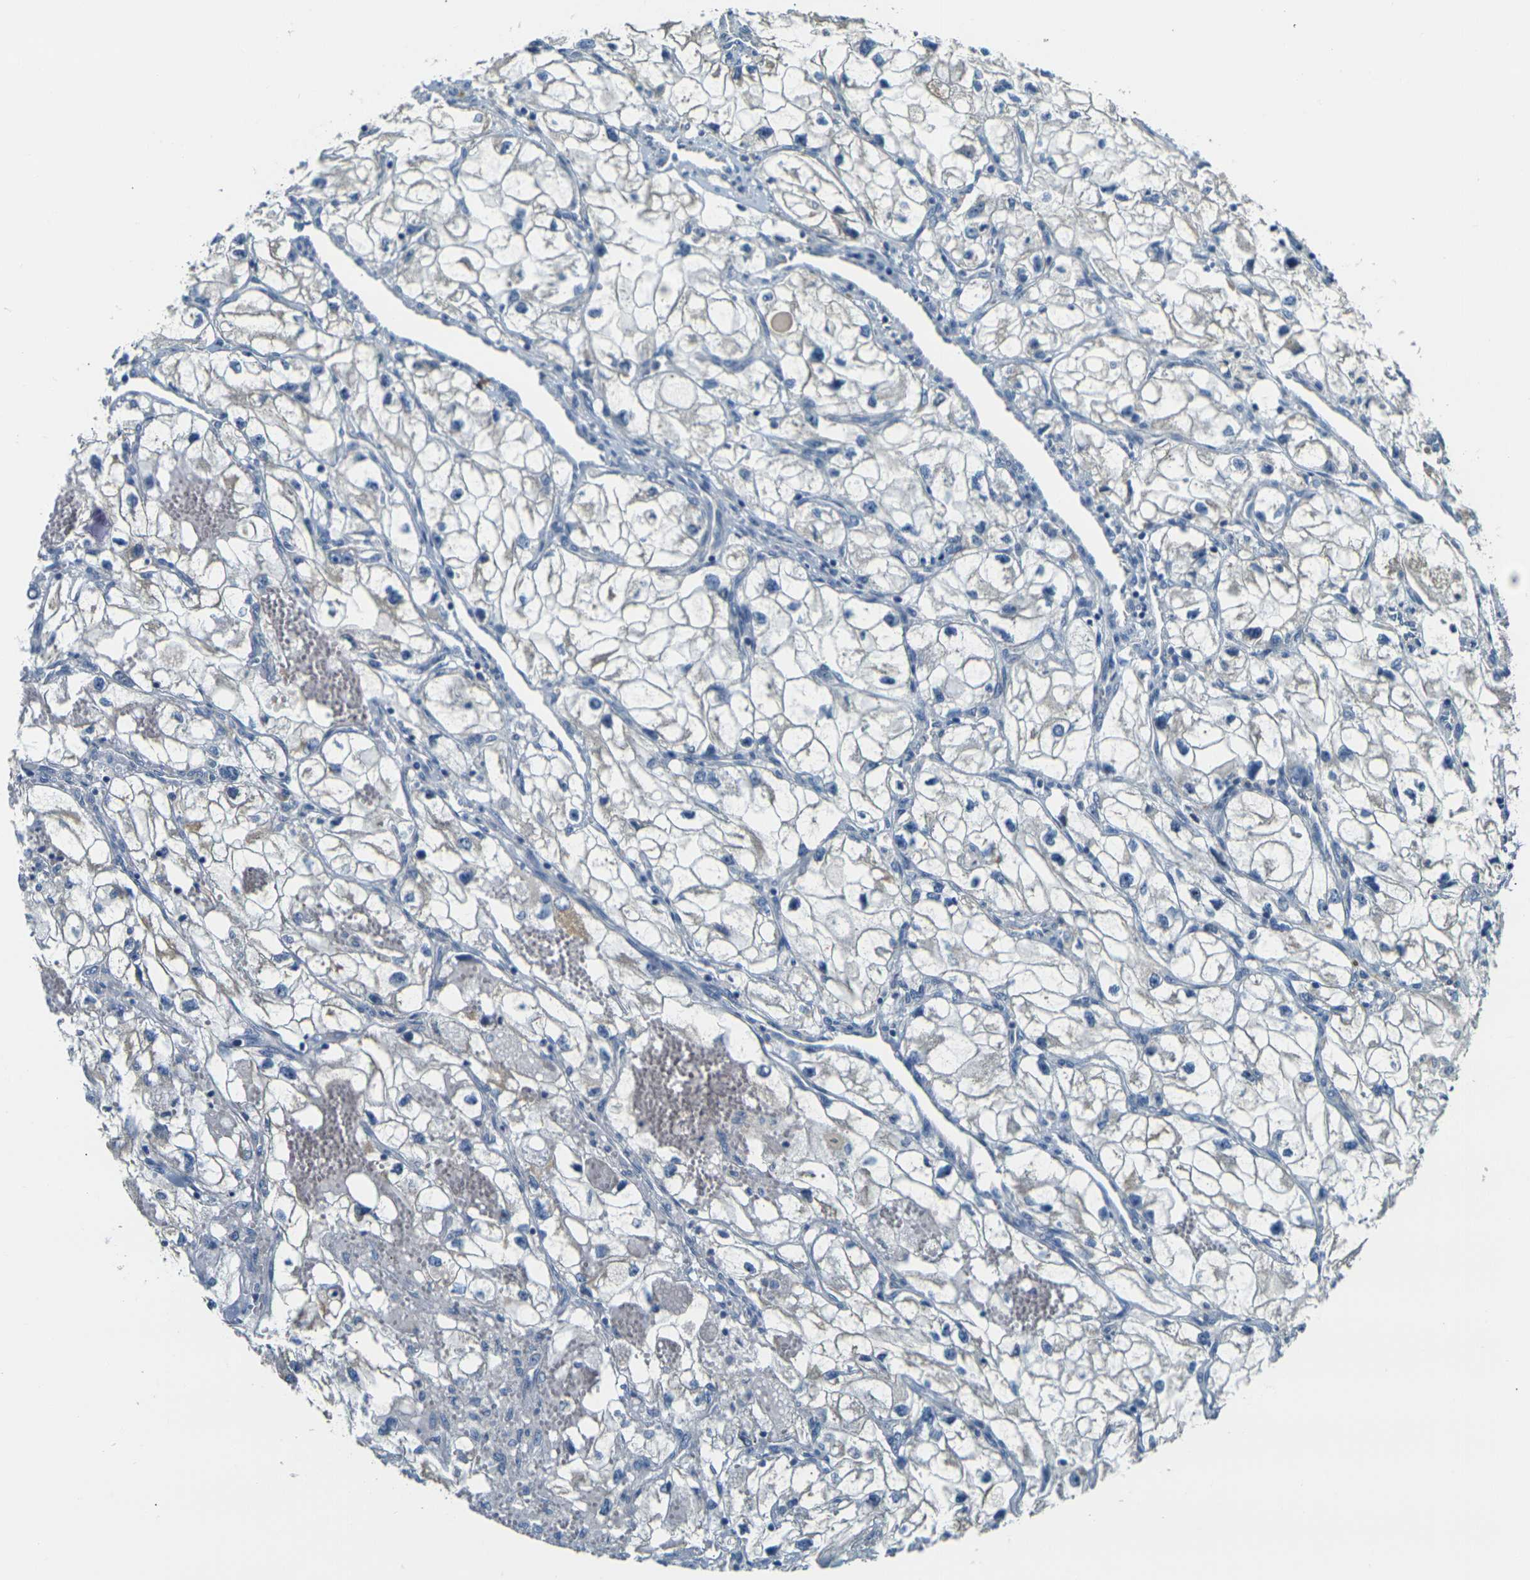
{"staining": {"intensity": "negative", "quantity": "none", "location": "none"}, "tissue": "renal cancer", "cell_type": "Tumor cells", "image_type": "cancer", "snomed": [{"axis": "morphology", "description": "Adenocarcinoma, NOS"}, {"axis": "topography", "description": "Kidney"}], "caption": "The image displays no significant positivity in tumor cells of renal adenocarcinoma.", "gene": "SHISAL2B", "patient": {"sex": "female", "age": 70}}